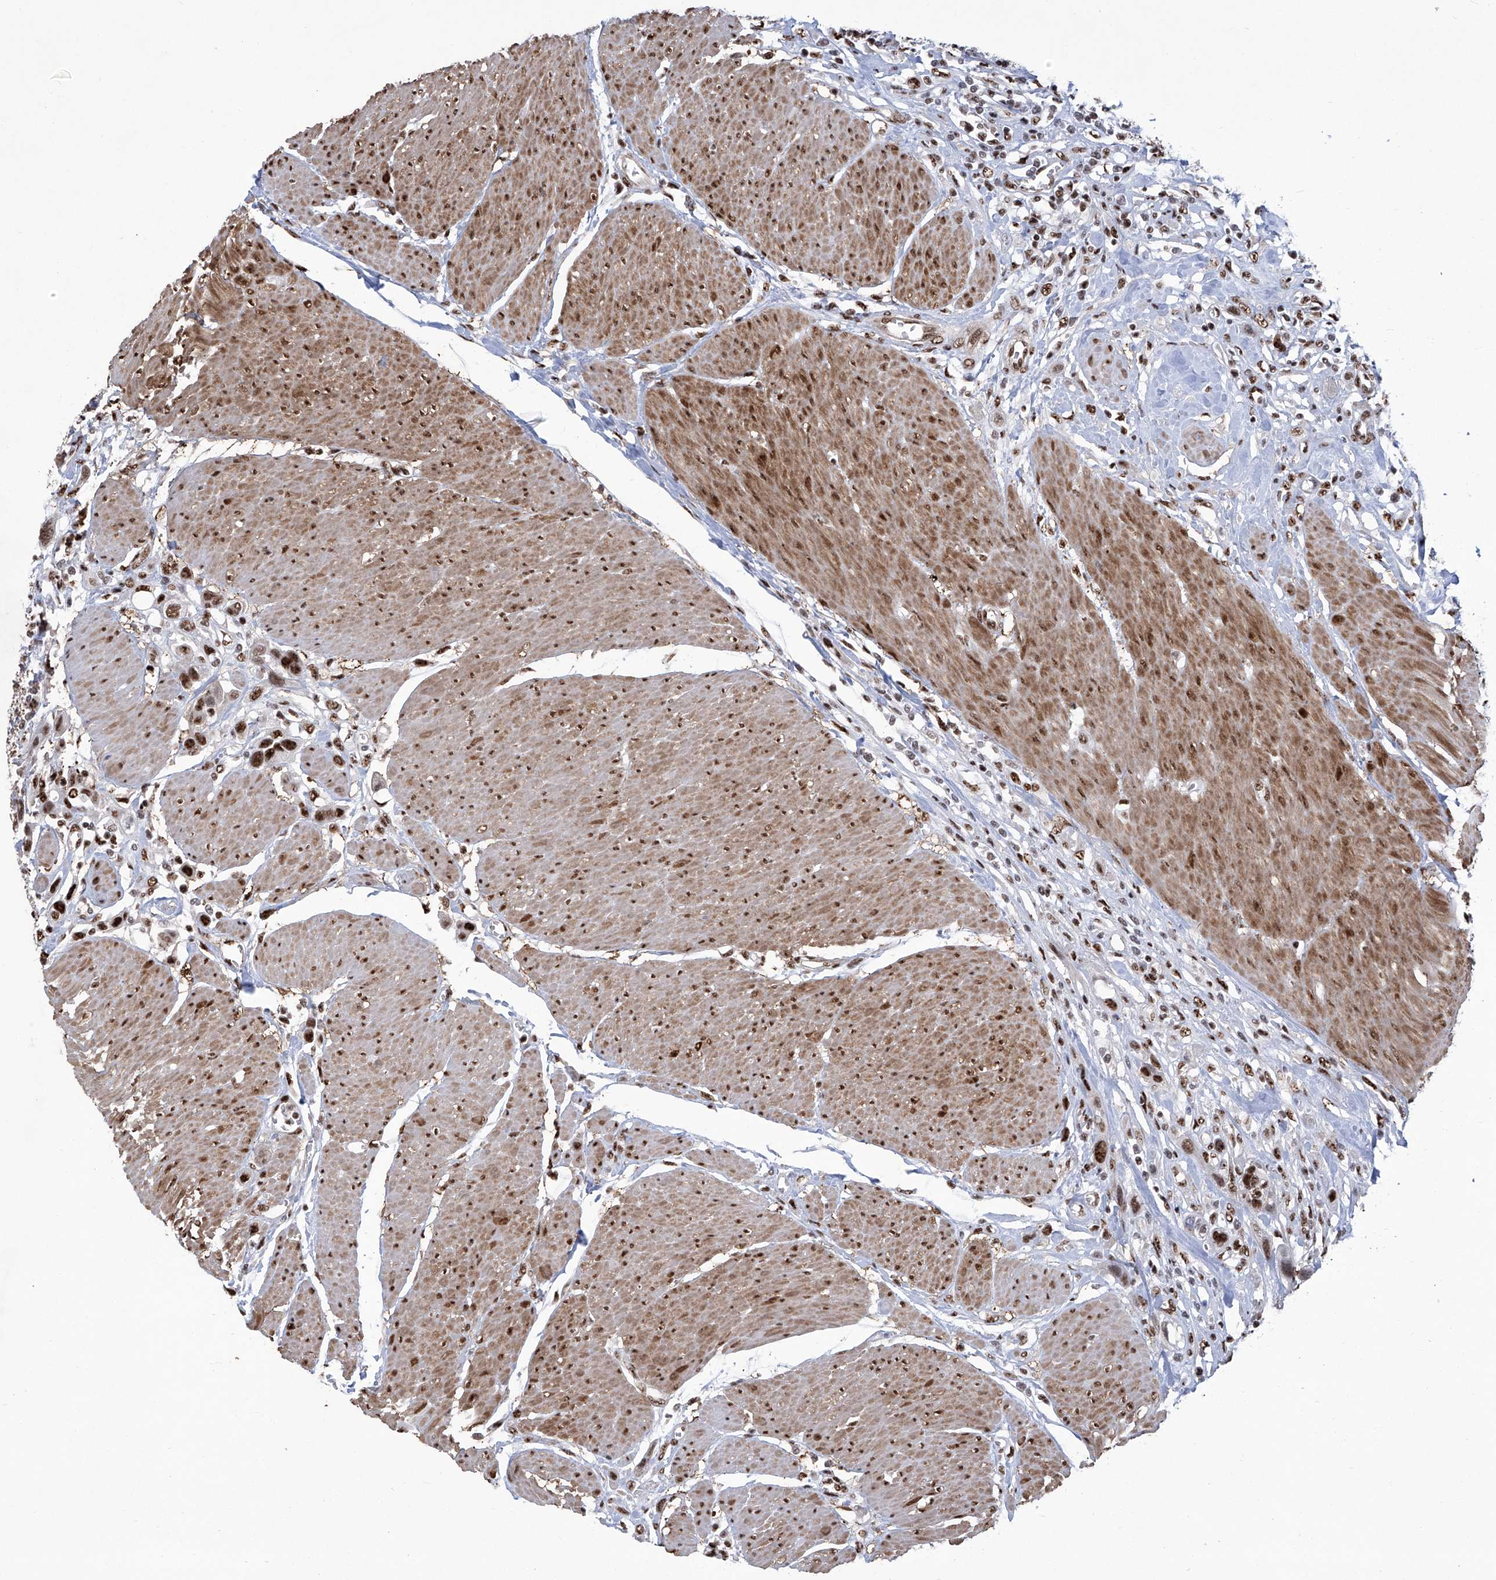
{"staining": {"intensity": "strong", "quantity": ">75%", "location": "nuclear"}, "tissue": "urothelial cancer", "cell_type": "Tumor cells", "image_type": "cancer", "snomed": [{"axis": "morphology", "description": "Urothelial carcinoma, High grade"}, {"axis": "topography", "description": "Urinary bladder"}], "caption": "This is an image of immunohistochemistry staining of urothelial cancer, which shows strong expression in the nuclear of tumor cells.", "gene": "FBXL4", "patient": {"sex": "male", "age": 50}}